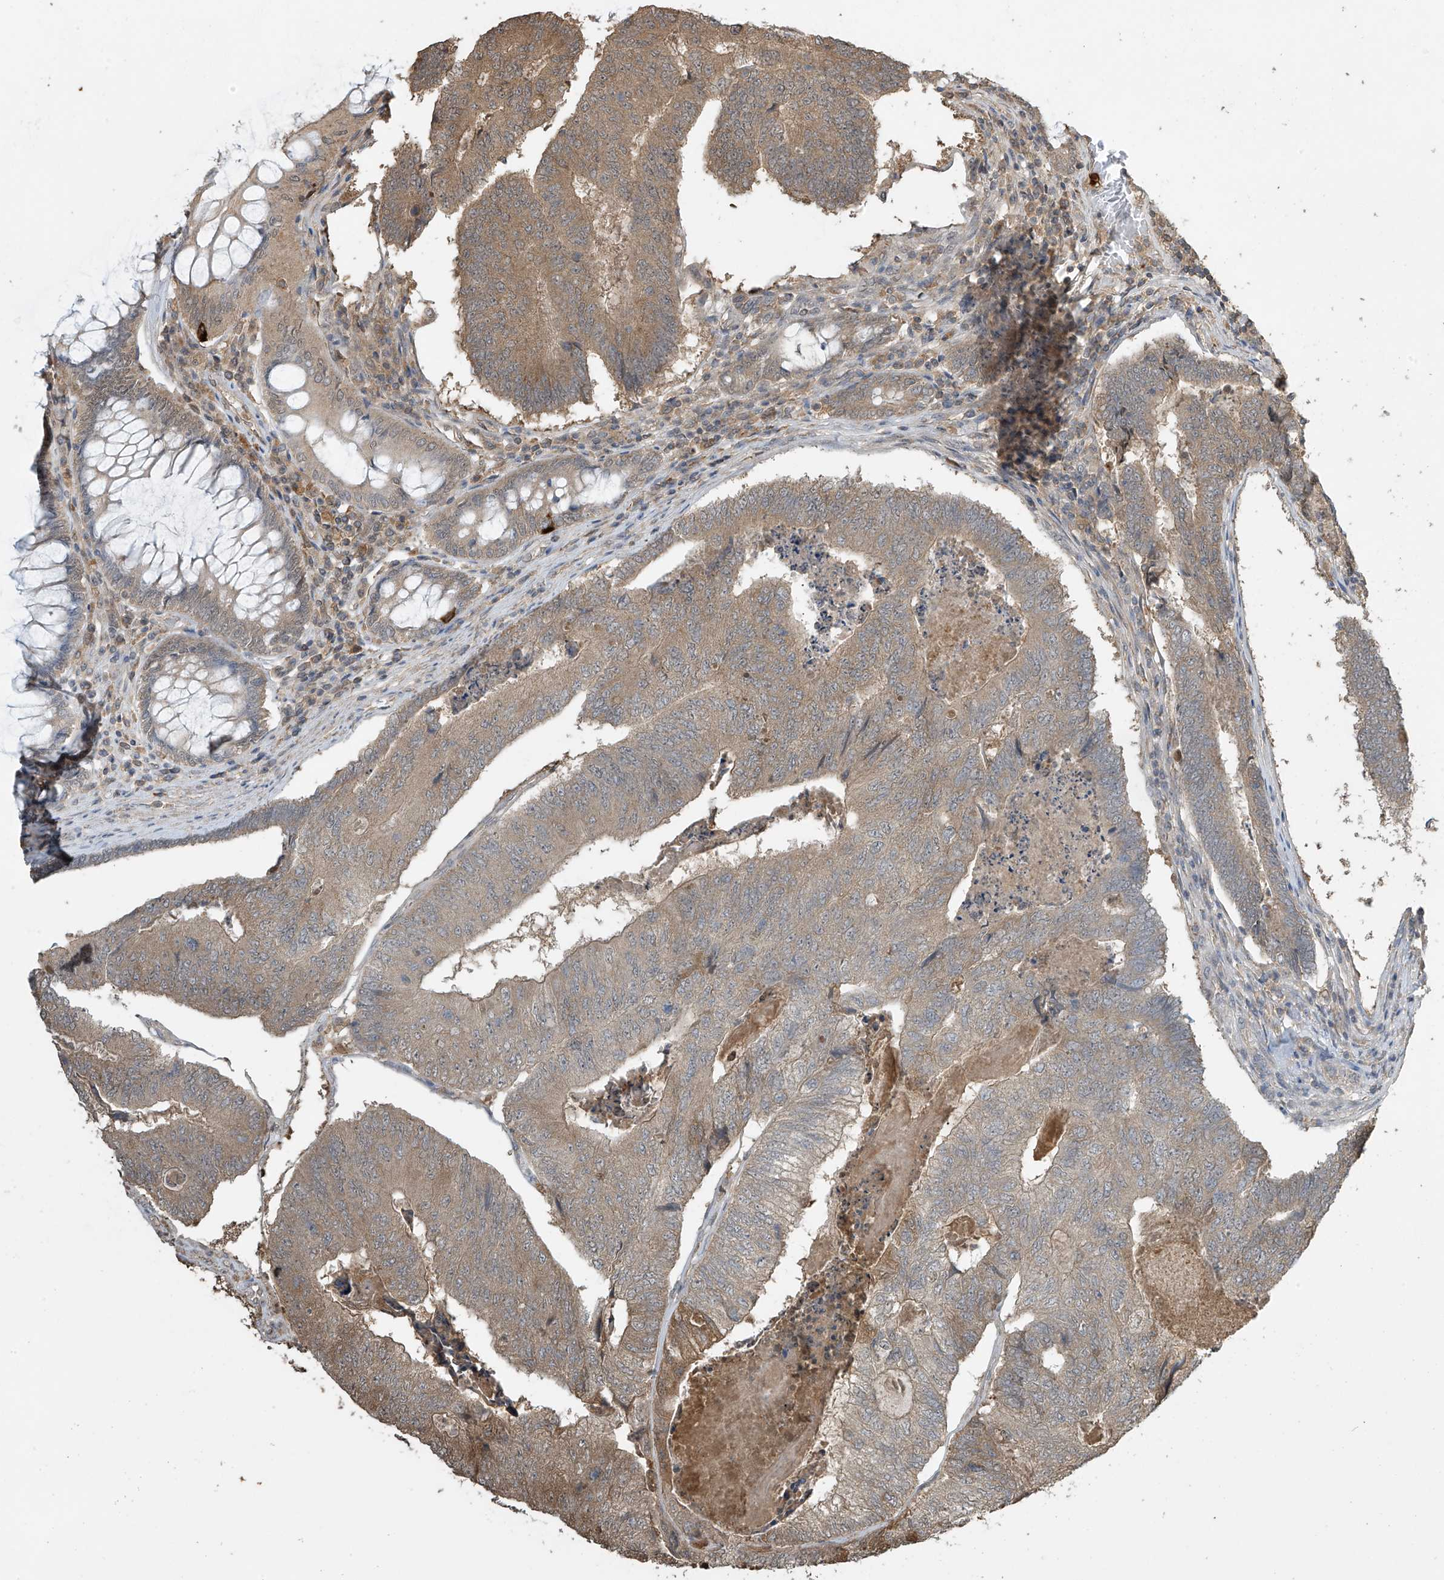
{"staining": {"intensity": "moderate", "quantity": ">75%", "location": "cytoplasmic/membranous"}, "tissue": "colorectal cancer", "cell_type": "Tumor cells", "image_type": "cancer", "snomed": [{"axis": "morphology", "description": "Adenocarcinoma, NOS"}, {"axis": "topography", "description": "Colon"}], "caption": "Colorectal cancer was stained to show a protein in brown. There is medium levels of moderate cytoplasmic/membranous positivity in approximately >75% of tumor cells.", "gene": "SLFN14", "patient": {"sex": "female", "age": 67}}